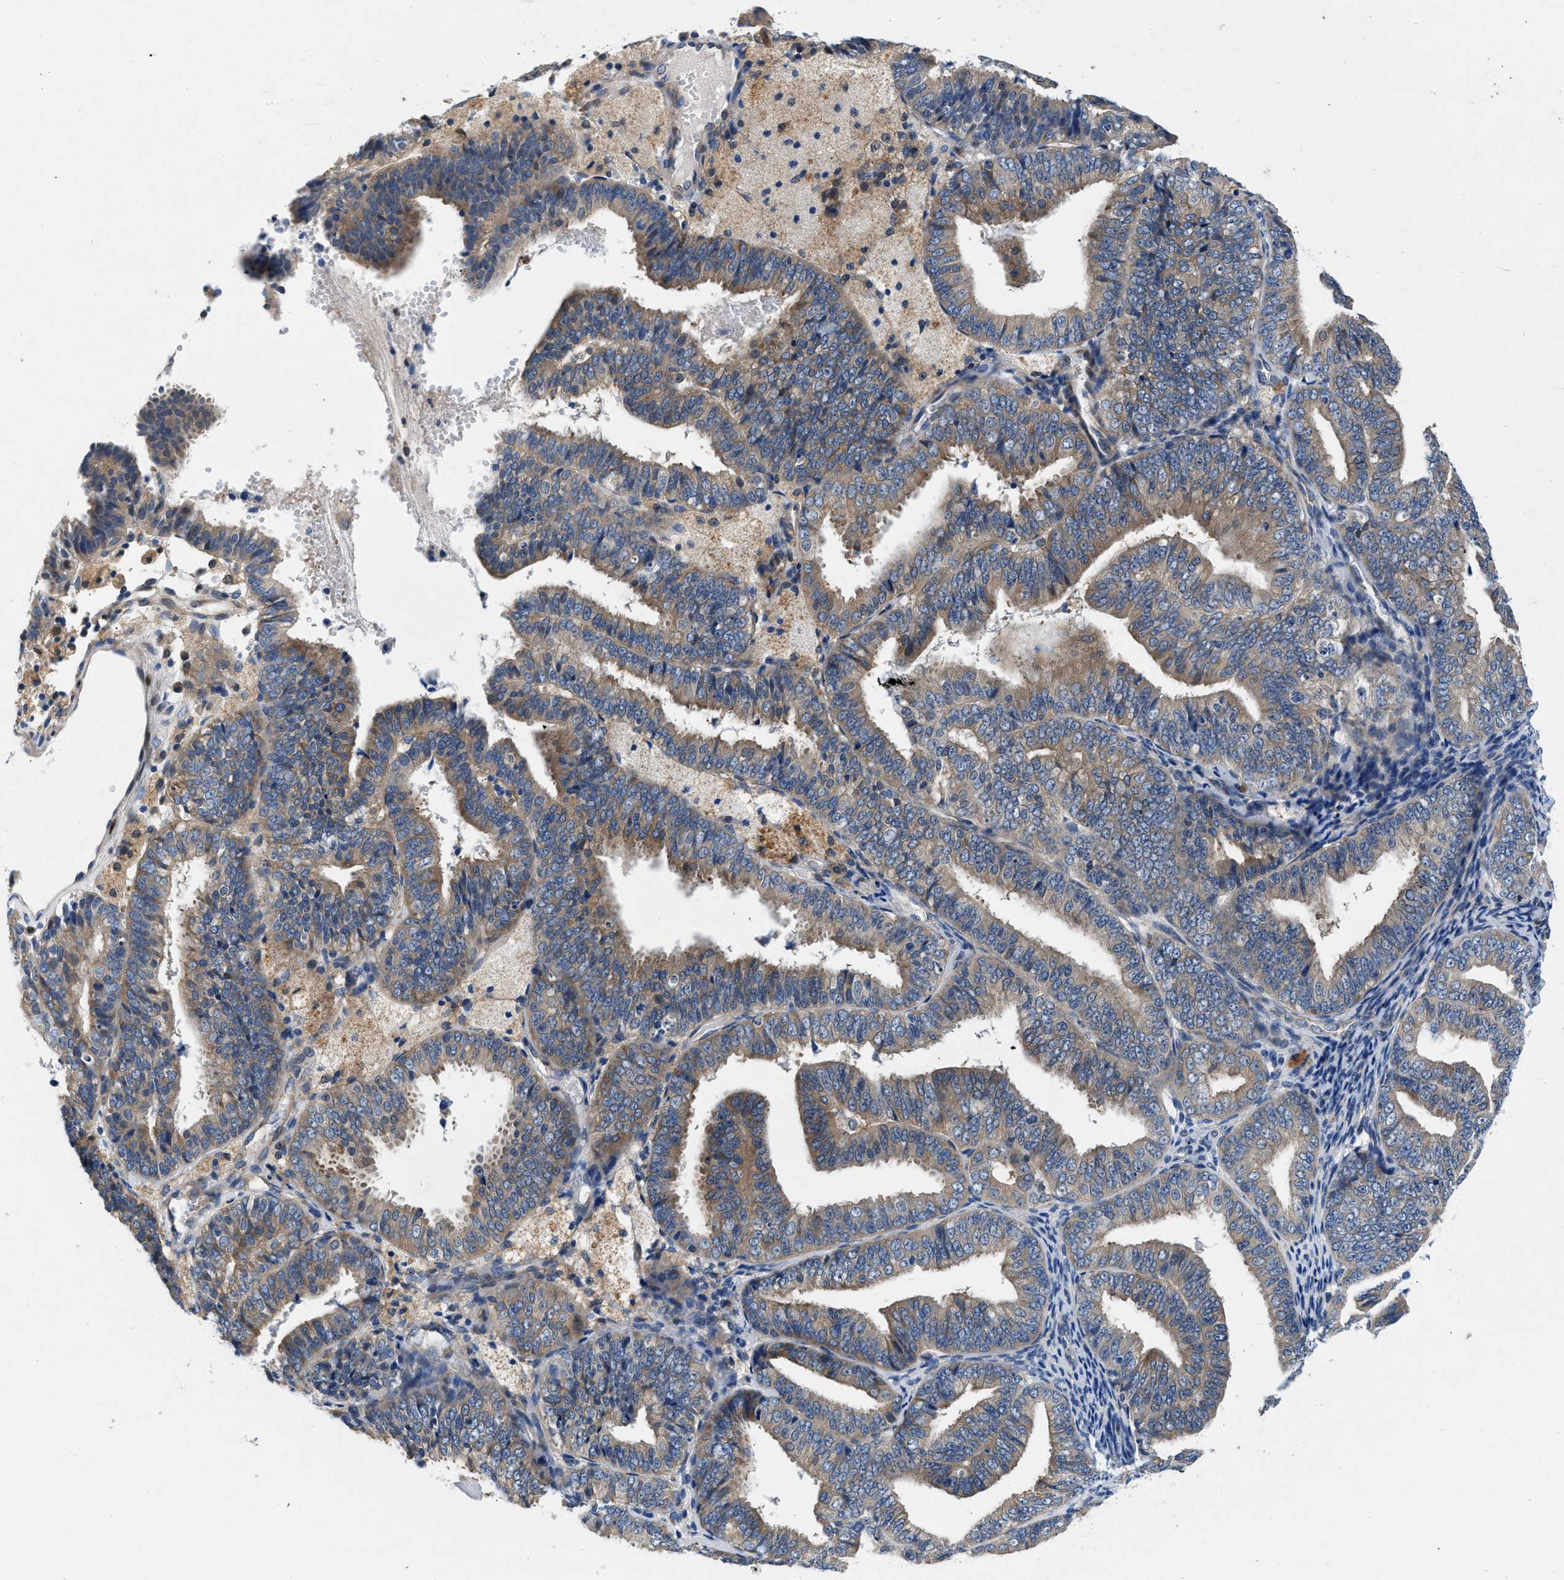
{"staining": {"intensity": "moderate", "quantity": "25%-75%", "location": "cytoplasmic/membranous"}, "tissue": "endometrial cancer", "cell_type": "Tumor cells", "image_type": "cancer", "snomed": [{"axis": "morphology", "description": "Adenocarcinoma, NOS"}, {"axis": "topography", "description": "Endometrium"}], "caption": "This photomicrograph exhibits IHC staining of adenocarcinoma (endometrial), with medium moderate cytoplasmic/membranous staining in about 25%-75% of tumor cells.", "gene": "COPS2", "patient": {"sex": "female", "age": 63}}